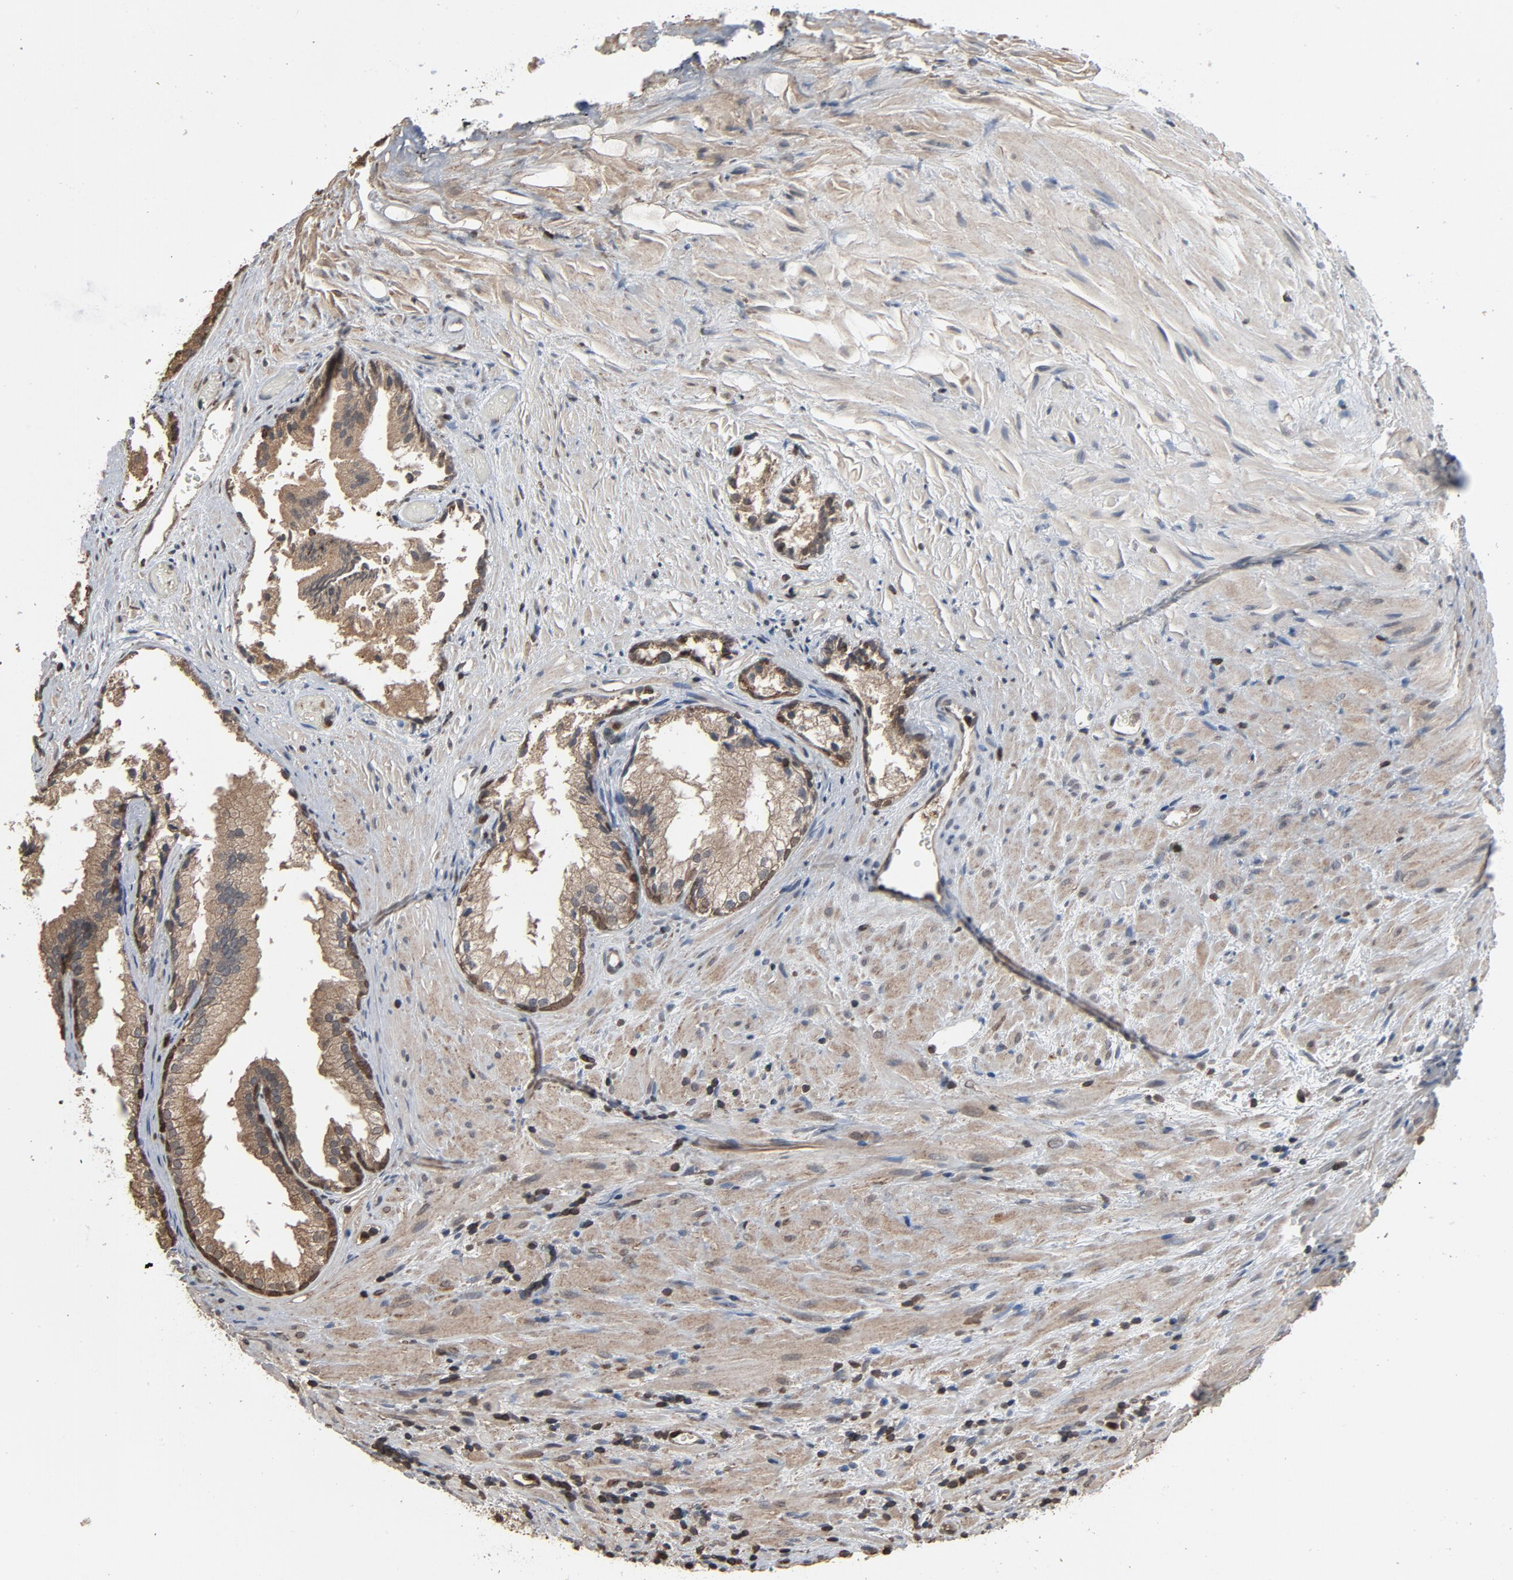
{"staining": {"intensity": "weak", "quantity": "25%-75%", "location": "cytoplasmic/membranous,nuclear"}, "tissue": "prostate", "cell_type": "Glandular cells", "image_type": "normal", "snomed": [{"axis": "morphology", "description": "Normal tissue, NOS"}, {"axis": "topography", "description": "Prostate"}], "caption": "Prostate was stained to show a protein in brown. There is low levels of weak cytoplasmic/membranous,nuclear staining in approximately 25%-75% of glandular cells.", "gene": "UBE2D1", "patient": {"sex": "male", "age": 76}}